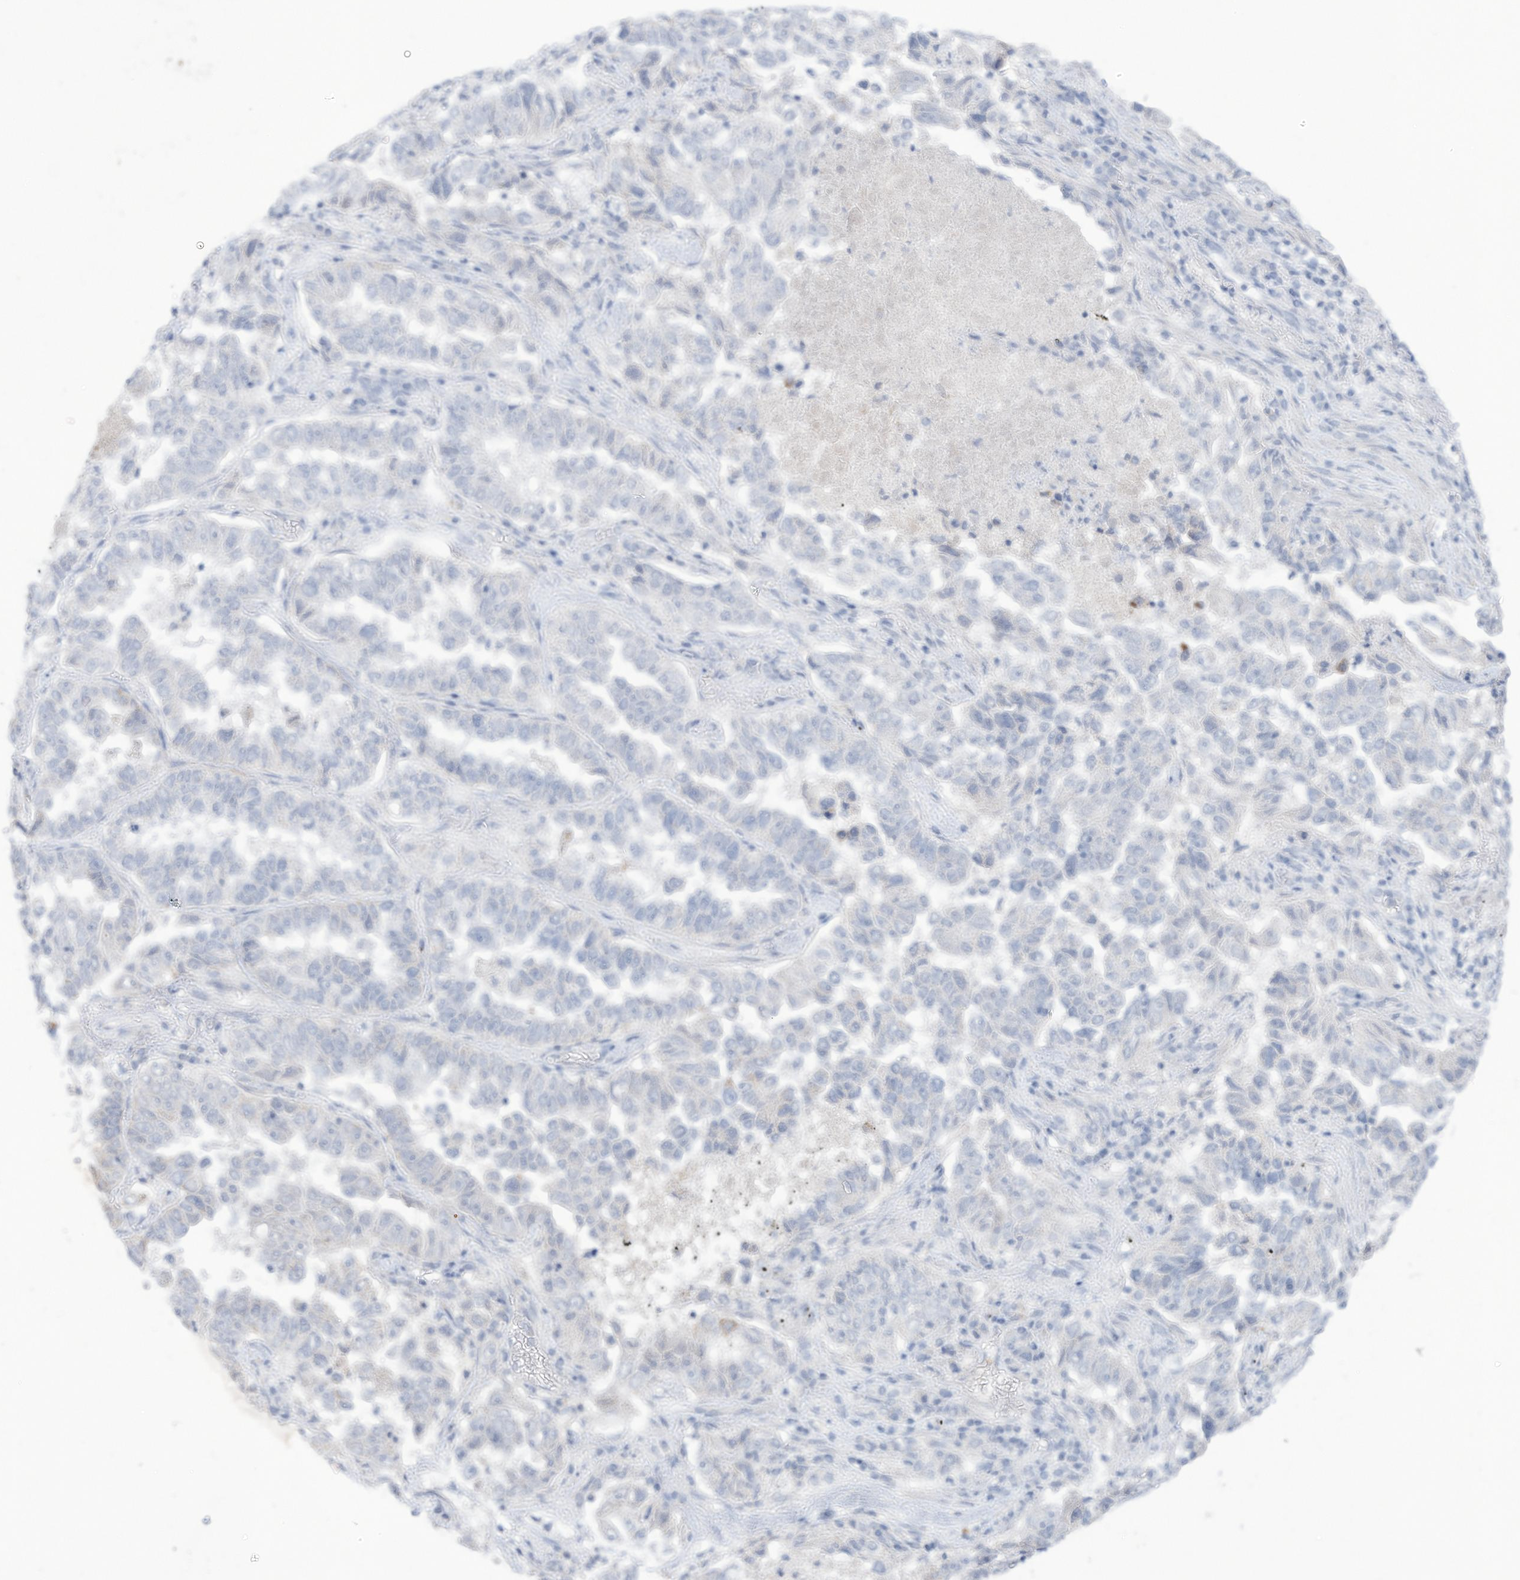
{"staining": {"intensity": "negative", "quantity": "none", "location": "none"}, "tissue": "lung cancer", "cell_type": "Tumor cells", "image_type": "cancer", "snomed": [{"axis": "morphology", "description": "Adenocarcinoma, NOS"}, {"axis": "topography", "description": "Lung"}], "caption": "Protein analysis of lung cancer (adenocarcinoma) displays no significant staining in tumor cells. (Stains: DAB immunohistochemistry with hematoxylin counter stain, Microscopy: brightfield microscopy at high magnification).", "gene": "OGT", "patient": {"sex": "female", "age": 51}}